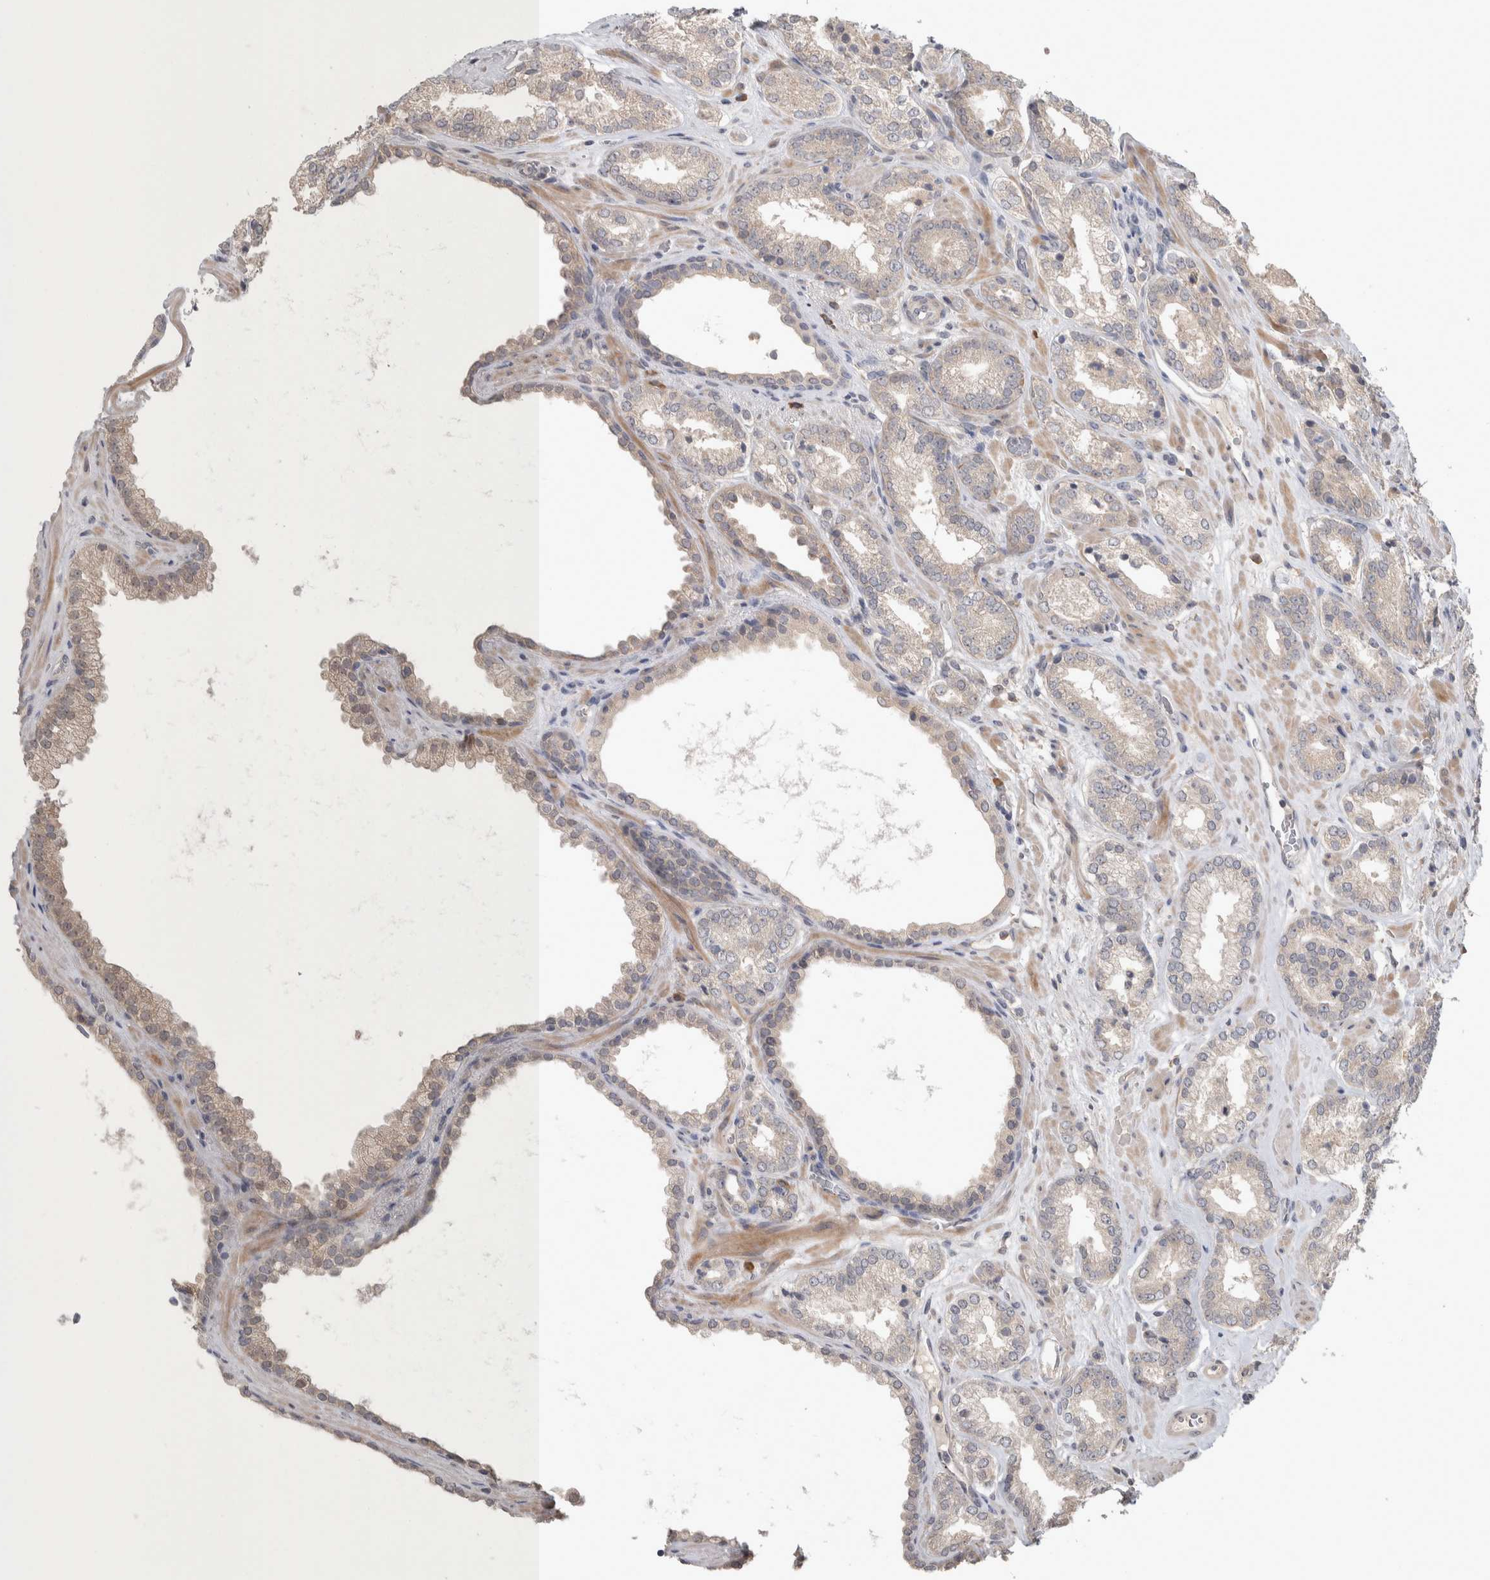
{"staining": {"intensity": "weak", "quantity": "<25%", "location": "cytoplasmic/membranous"}, "tissue": "prostate cancer", "cell_type": "Tumor cells", "image_type": "cancer", "snomed": [{"axis": "morphology", "description": "Adenocarcinoma, Low grade"}, {"axis": "topography", "description": "Prostate"}], "caption": "The immunohistochemistry histopathology image has no significant staining in tumor cells of prostate low-grade adenocarcinoma tissue.", "gene": "CUL2", "patient": {"sex": "male", "age": 62}}